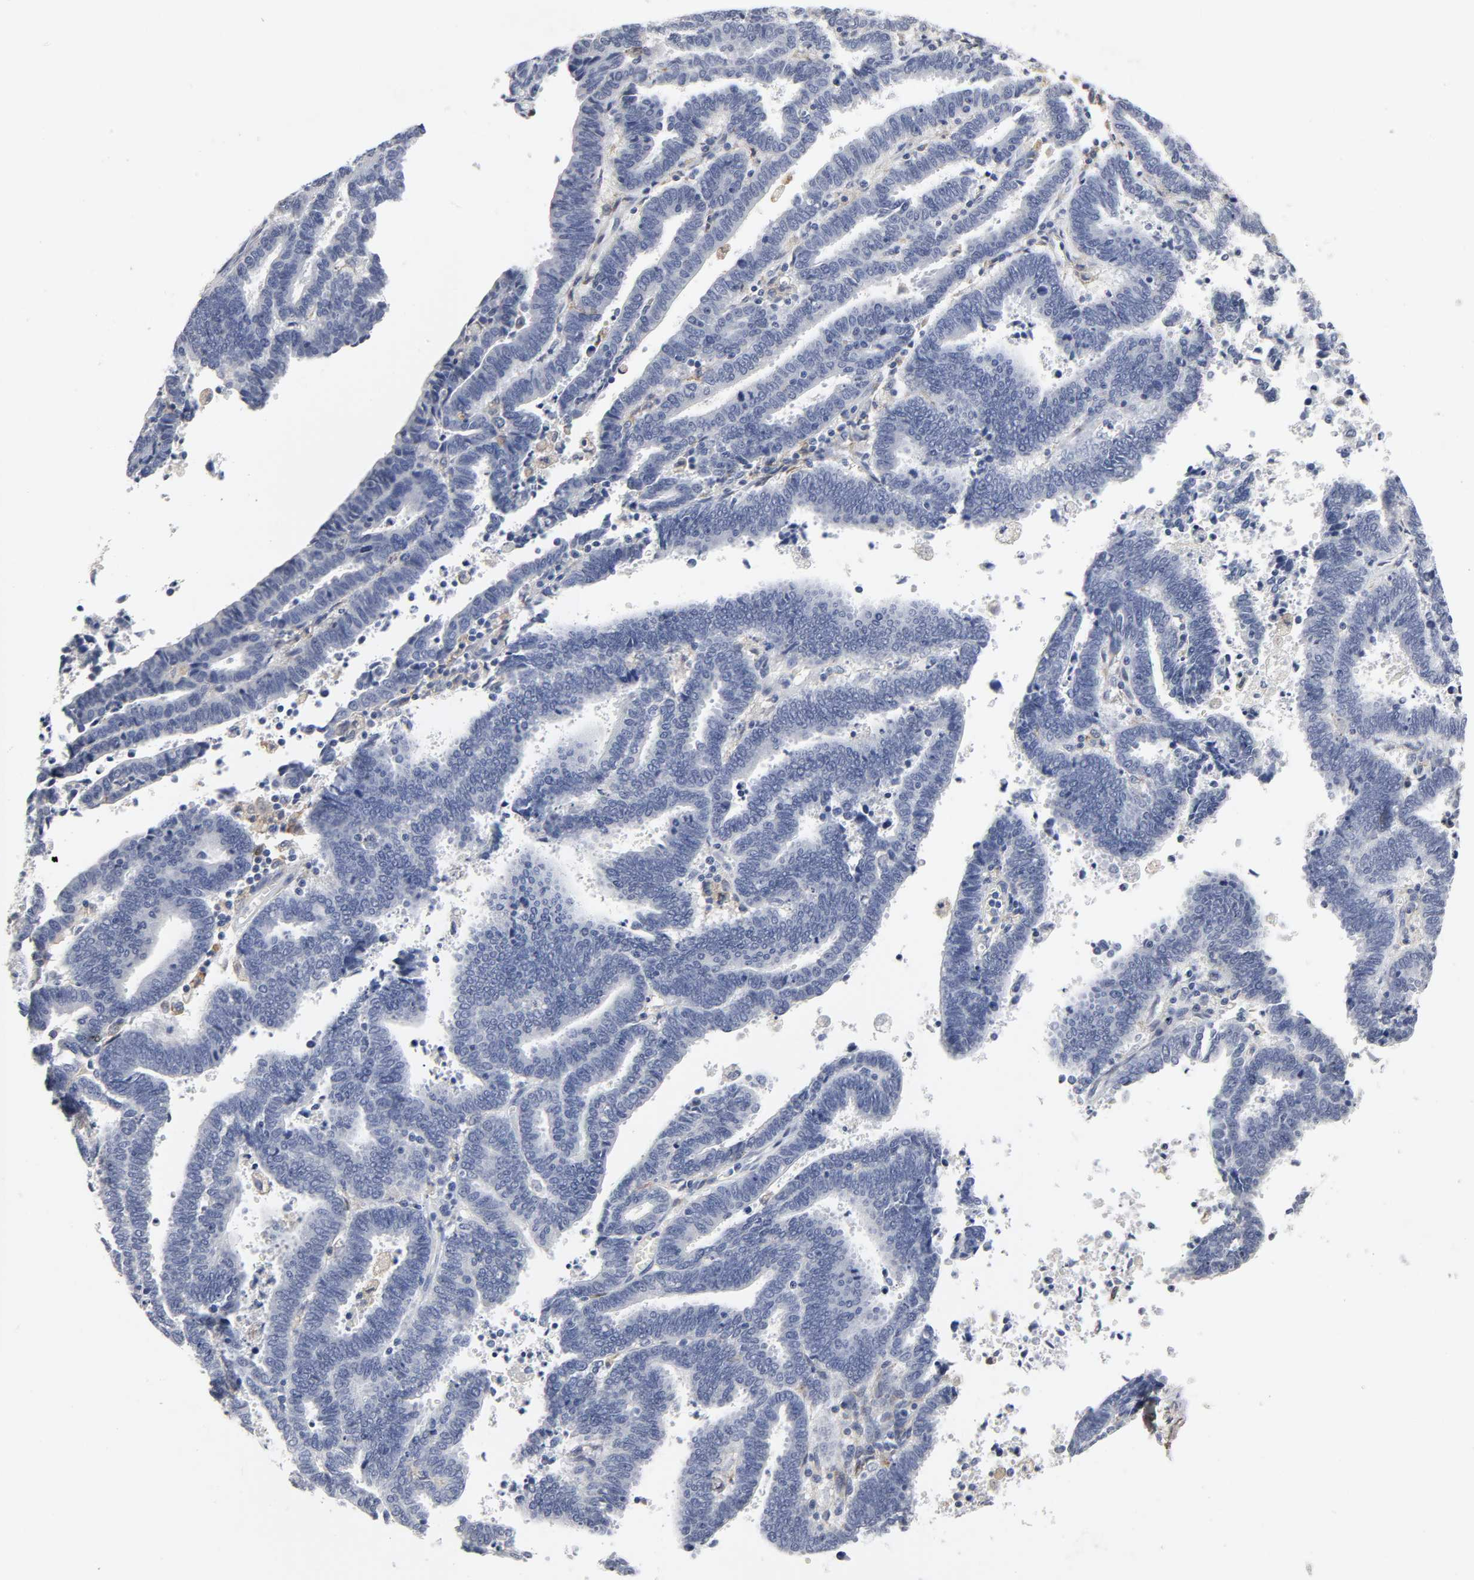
{"staining": {"intensity": "negative", "quantity": "none", "location": "none"}, "tissue": "endometrial cancer", "cell_type": "Tumor cells", "image_type": "cancer", "snomed": [{"axis": "morphology", "description": "Adenocarcinoma, NOS"}, {"axis": "topography", "description": "Uterus"}], "caption": "There is no significant positivity in tumor cells of endometrial cancer (adenocarcinoma).", "gene": "LRP1", "patient": {"sex": "female", "age": 83}}